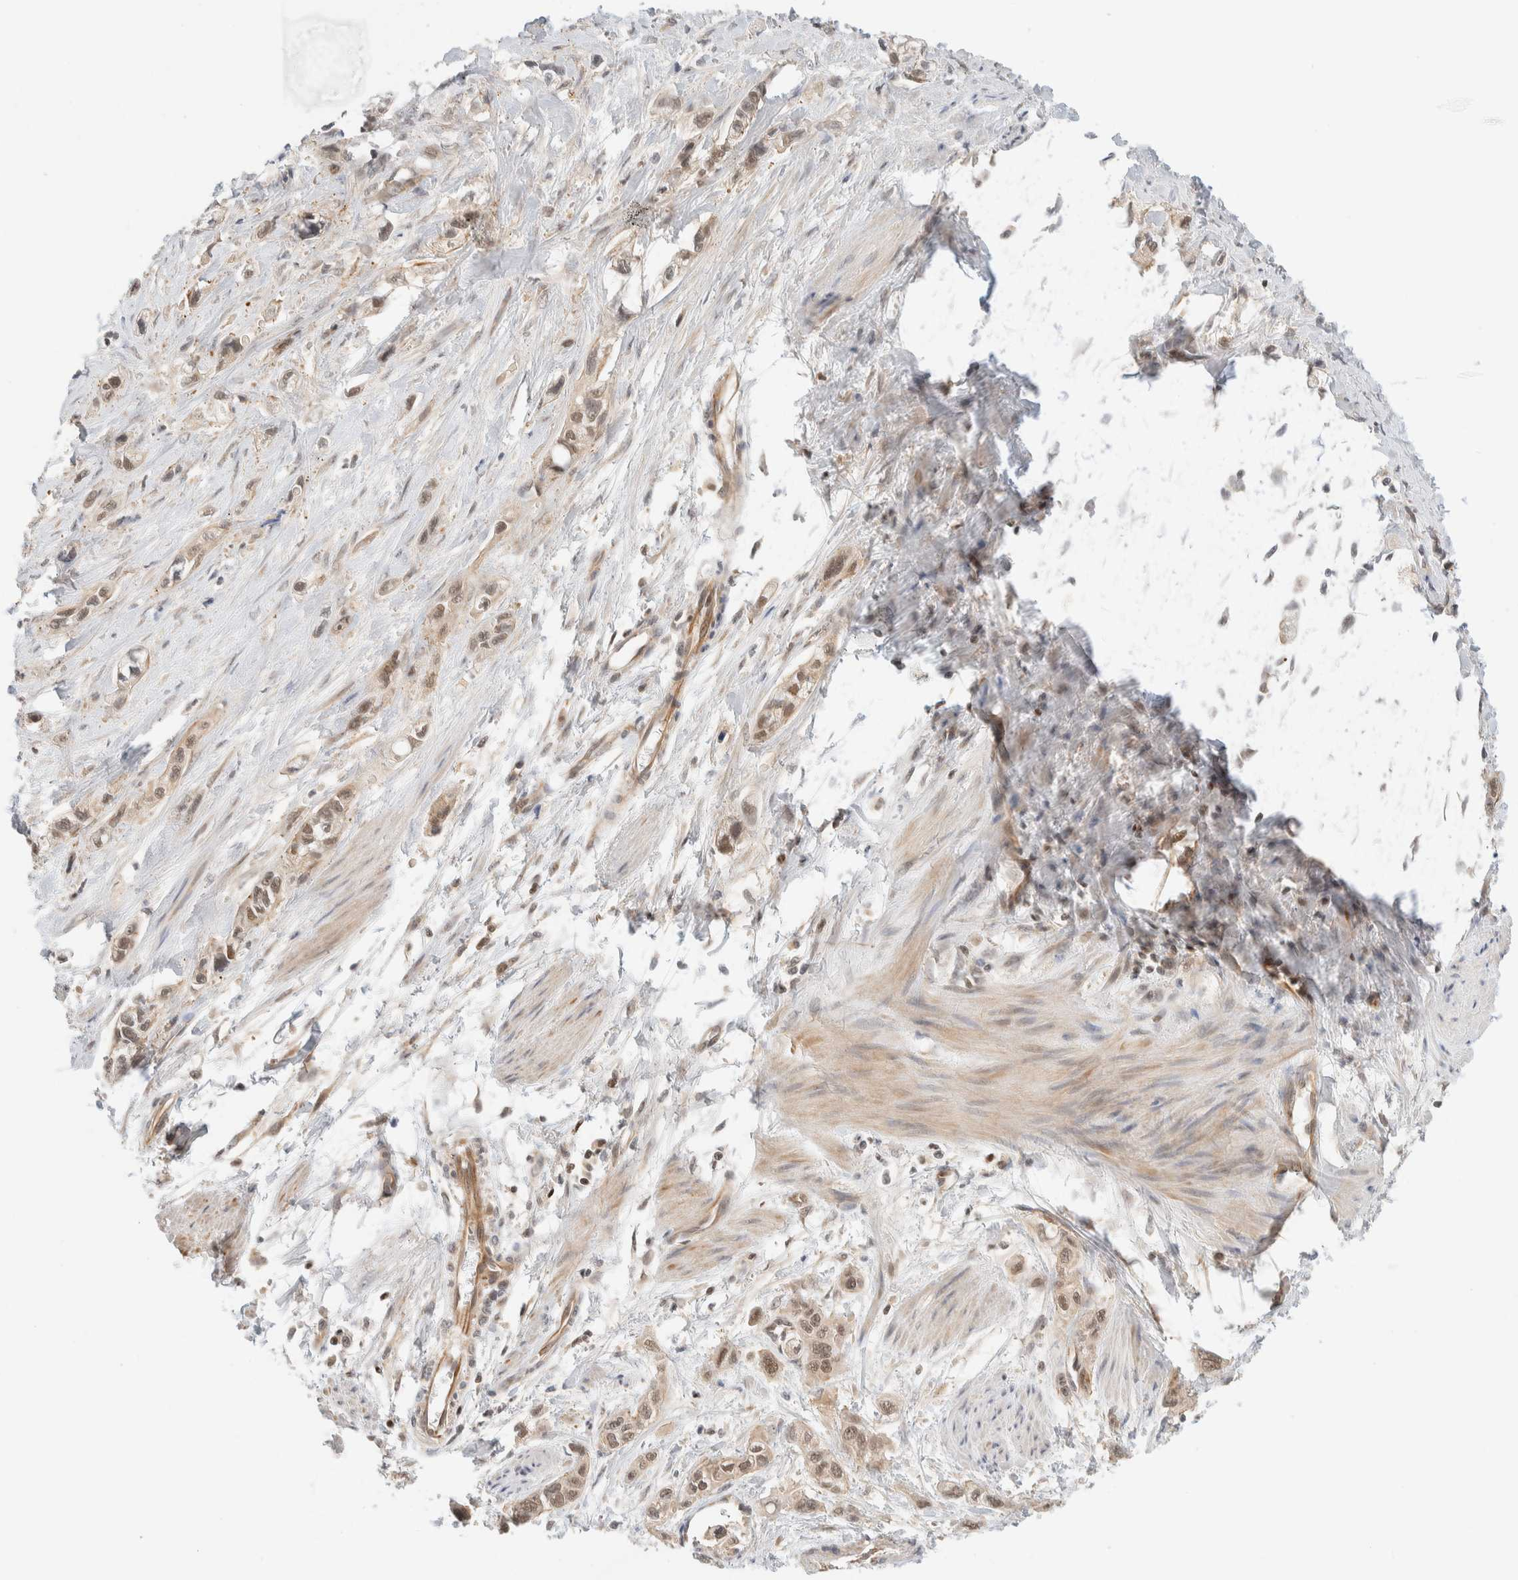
{"staining": {"intensity": "weak", "quantity": ">75%", "location": "cytoplasmic/membranous,nuclear"}, "tissue": "pancreatic cancer", "cell_type": "Tumor cells", "image_type": "cancer", "snomed": [{"axis": "morphology", "description": "Adenocarcinoma, NOS"}, {"axis": "topography", "description": "Pancreas"}], "caption": "Pancreatic cancer (adenocarcinoma) was stained to show a protein in brown. There is low levels of weak cytoplasmic/membranous and nuclear staining in about >75% of tumor cells. Immunohistochemistry stains the protein in brown and the nuclei are stained blue.", "gene": "C8orf76", "patient": {"sex": "male", "age": 74}}